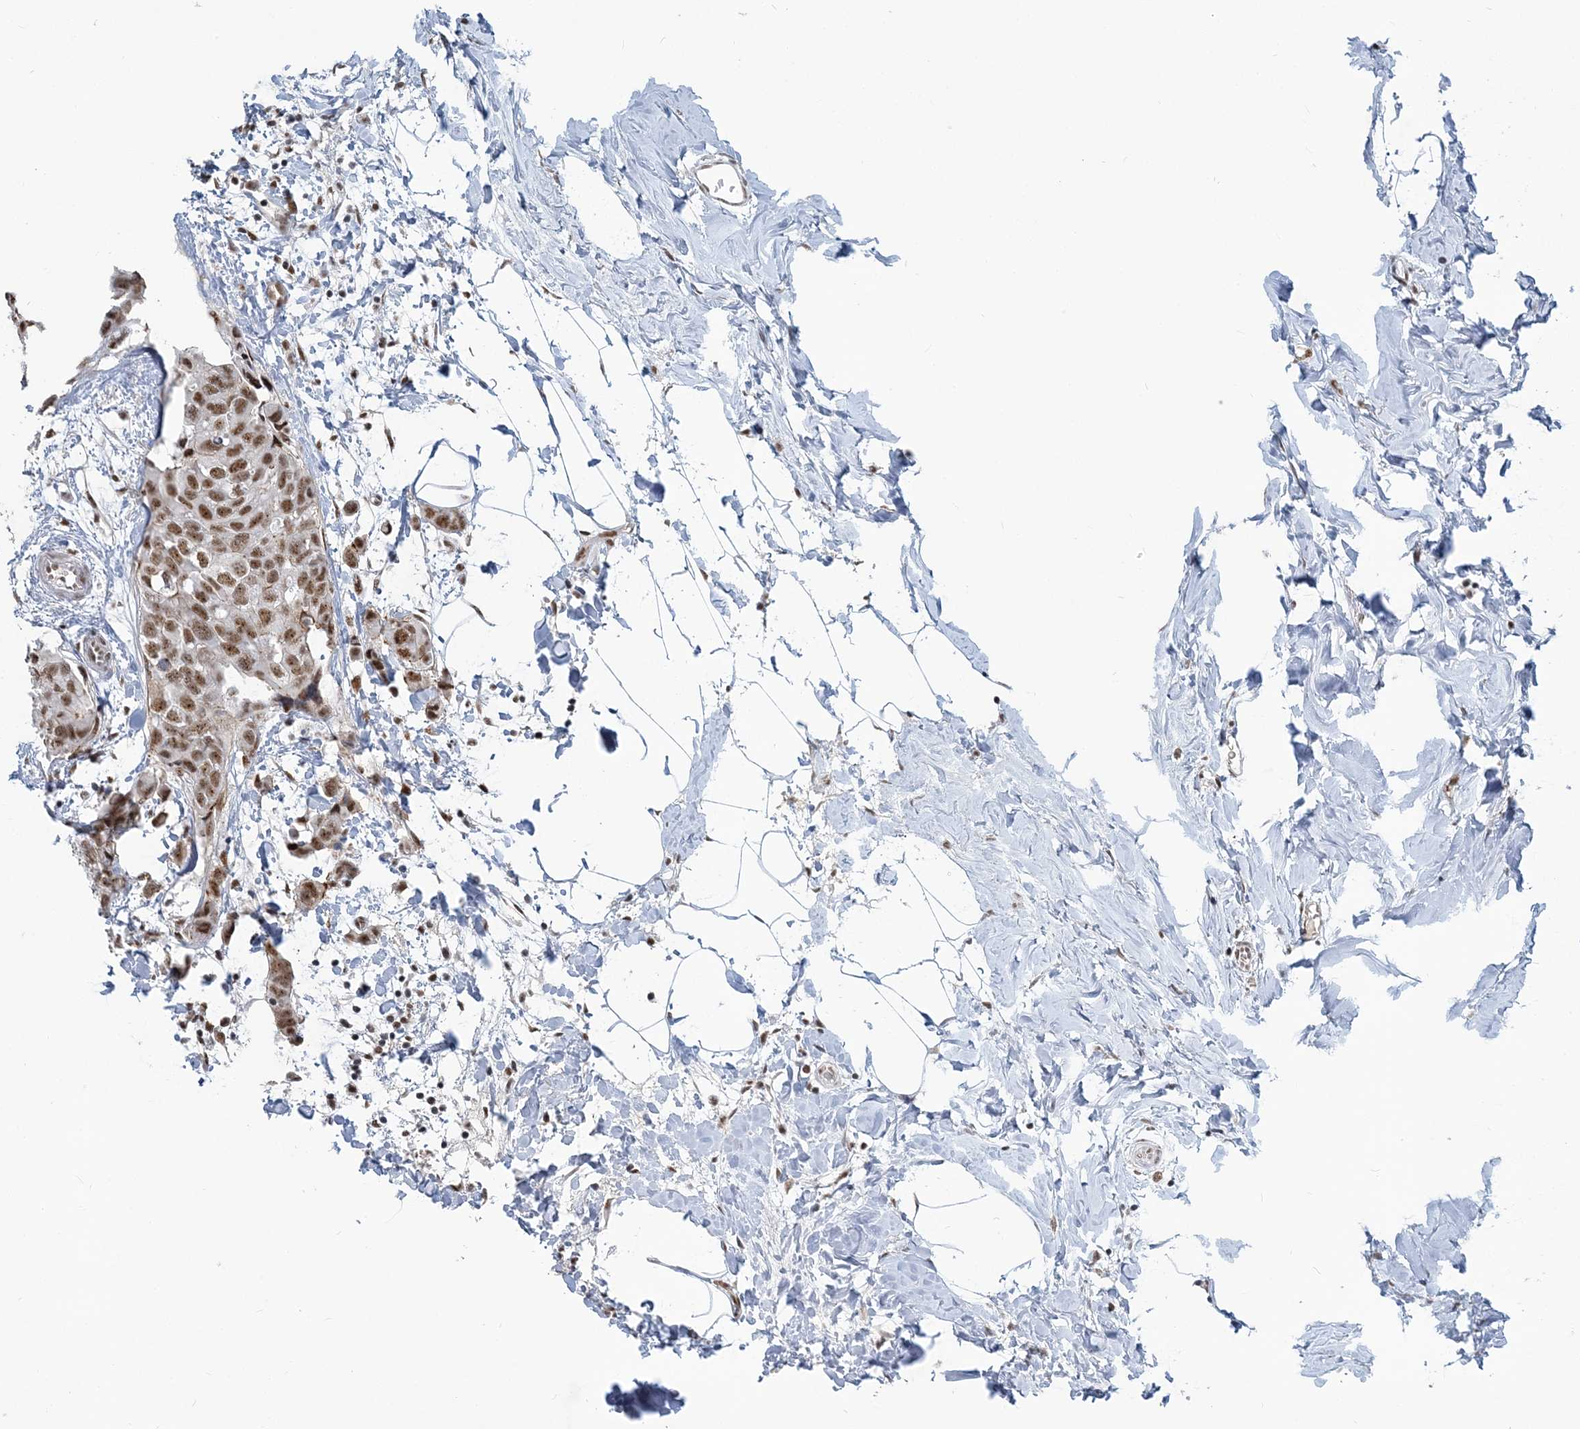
{"staining": {"intensity": "moderate", "quantity": ">75%", "location": "nuclear"}, "tissue": "breast cancer", "cell_type": "Tumor cells", "image_type": "cancer", "snomed": [{"axis": "morphology", "description": "Normal tissue, NOS"}, {"axis": "morphology", "description": "Duct carcinoma"}, {"axis": "topography", "description": "Breast"}], "caption": "The photomicrograph shows a brown stain indicating the presence of a protein in the nuclear of tumor cells in breast cancer (invasive ductal carcinoma).", "gene": "PLRG1", "patient": {"sex": "female", "age": 50}}